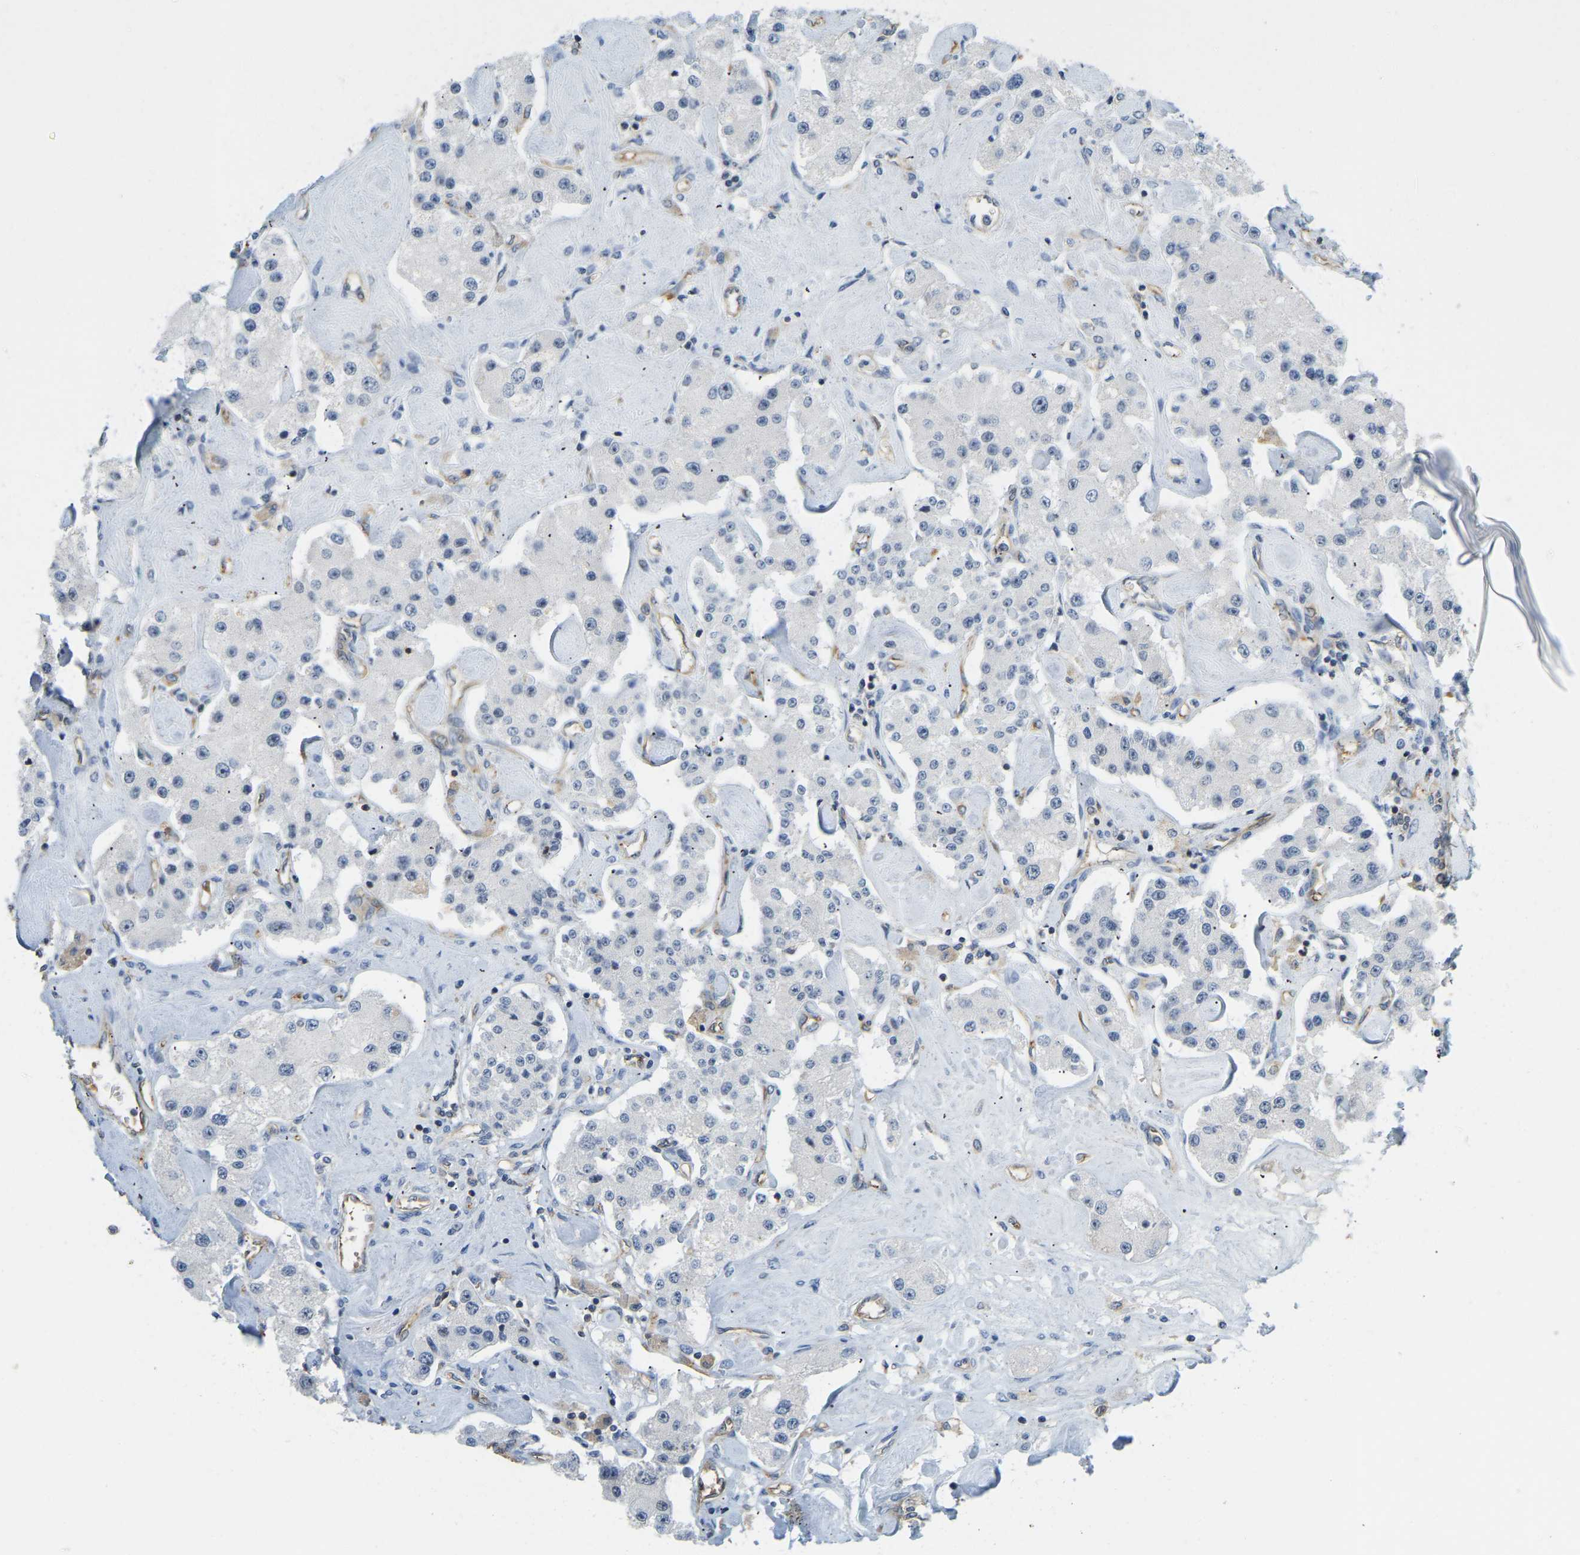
{"staining": {"intensity": "negative", "quantity": "none", "location": "none"}, "tissue": "carcinoid", "cell_type": "Tumor cells", "image_type": "cancer", "snomed": [{"axis": "morphology", "description": "Carcinoid, malignant, NOS"}, {"axis": "topography", "description": "Pancreas"}], "caption": "Immunohistochemistry histopathology image of neoplastic tissue: carcinoid stained with DAB shows no significant protein expression in tumor cells. The staining was performed using DAB to visualize the protein expression in brown, while the nuclei were stained in blue with hematoxylin (Magnification: 20x).", "gene": "RRP1", "patient": {"sex": "male", "age": 41}}